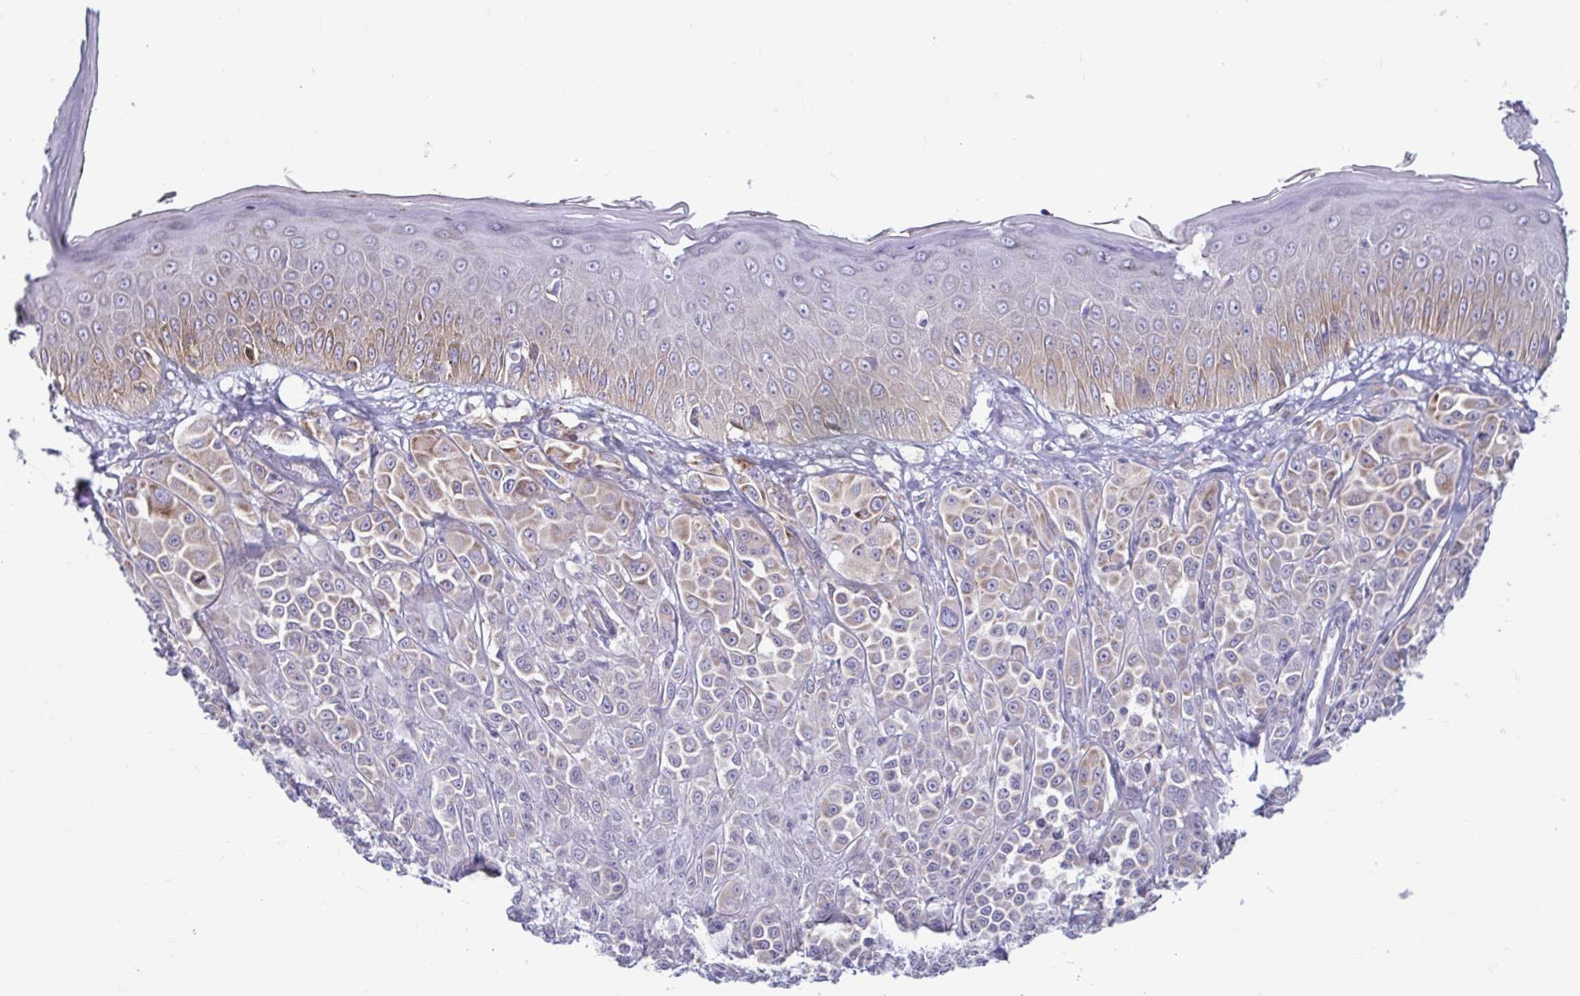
{"staining": {"intensity": "moderate", "quantity": "25%-75%", "location": "cytoplasmic/membranous"}, "tissue": "melanoma", "cell_type": "Tumor cells", "image_type": "cancer", "snomed": [{"axis": "morphology", "description": "Malignant melanoma, NOS"}, {"axis": "topography", "description": "Skin"}], "caption": "Tumor cells exhibit medium levels of moderate cytoplasmic/membranous positivity in about 25%-75% of cells in malignant melanoma. (DAB IHC, brown staining for protein, blue staining for nuclei).", "gene": "RPS16", "patient": {"sex": "male", "age": 67}}